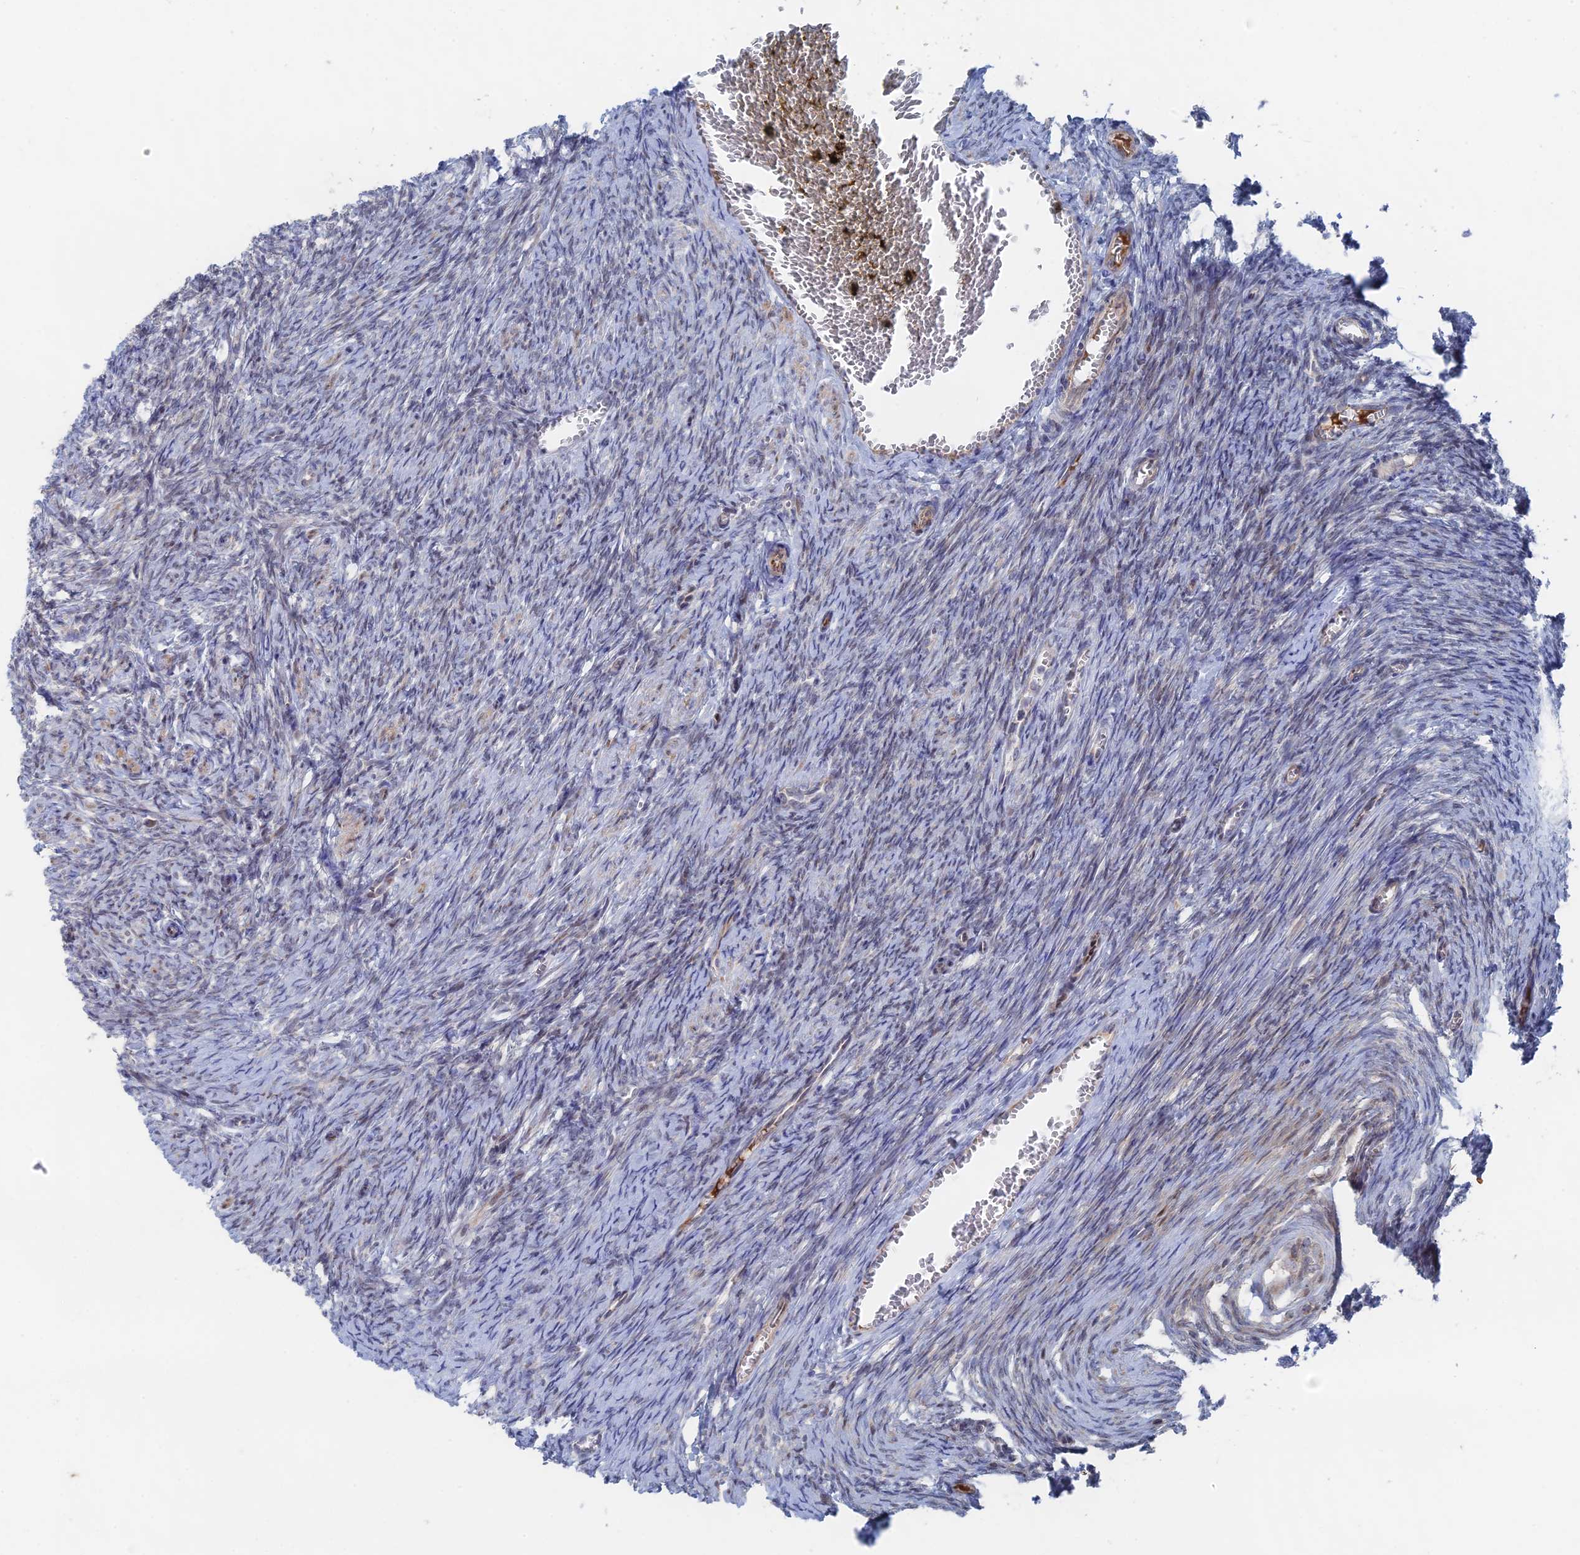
{"staining": {"intensity": "strong", "quantity": "25%-75%", "location": "cytoplasmic/membranous"}, "tissue": "ovary", "cell_type": "Follicle cells", "image_type": "normal", "snomed": [{"axis": "morphology", "description": "Normal tissue, NOS"}, {"axis": "topography", "description": "Ovary"}], "caption": "Ovary was stained to show a protein in brown. There is high levels of strong cytoplasmic/membranous positivity in approximately 25%-75% of follicle cells. (Brightfield microscopy of DAB IHC at high magnification).", "gene": "IL7", "patient": {"sex": "female", "age": 44}}